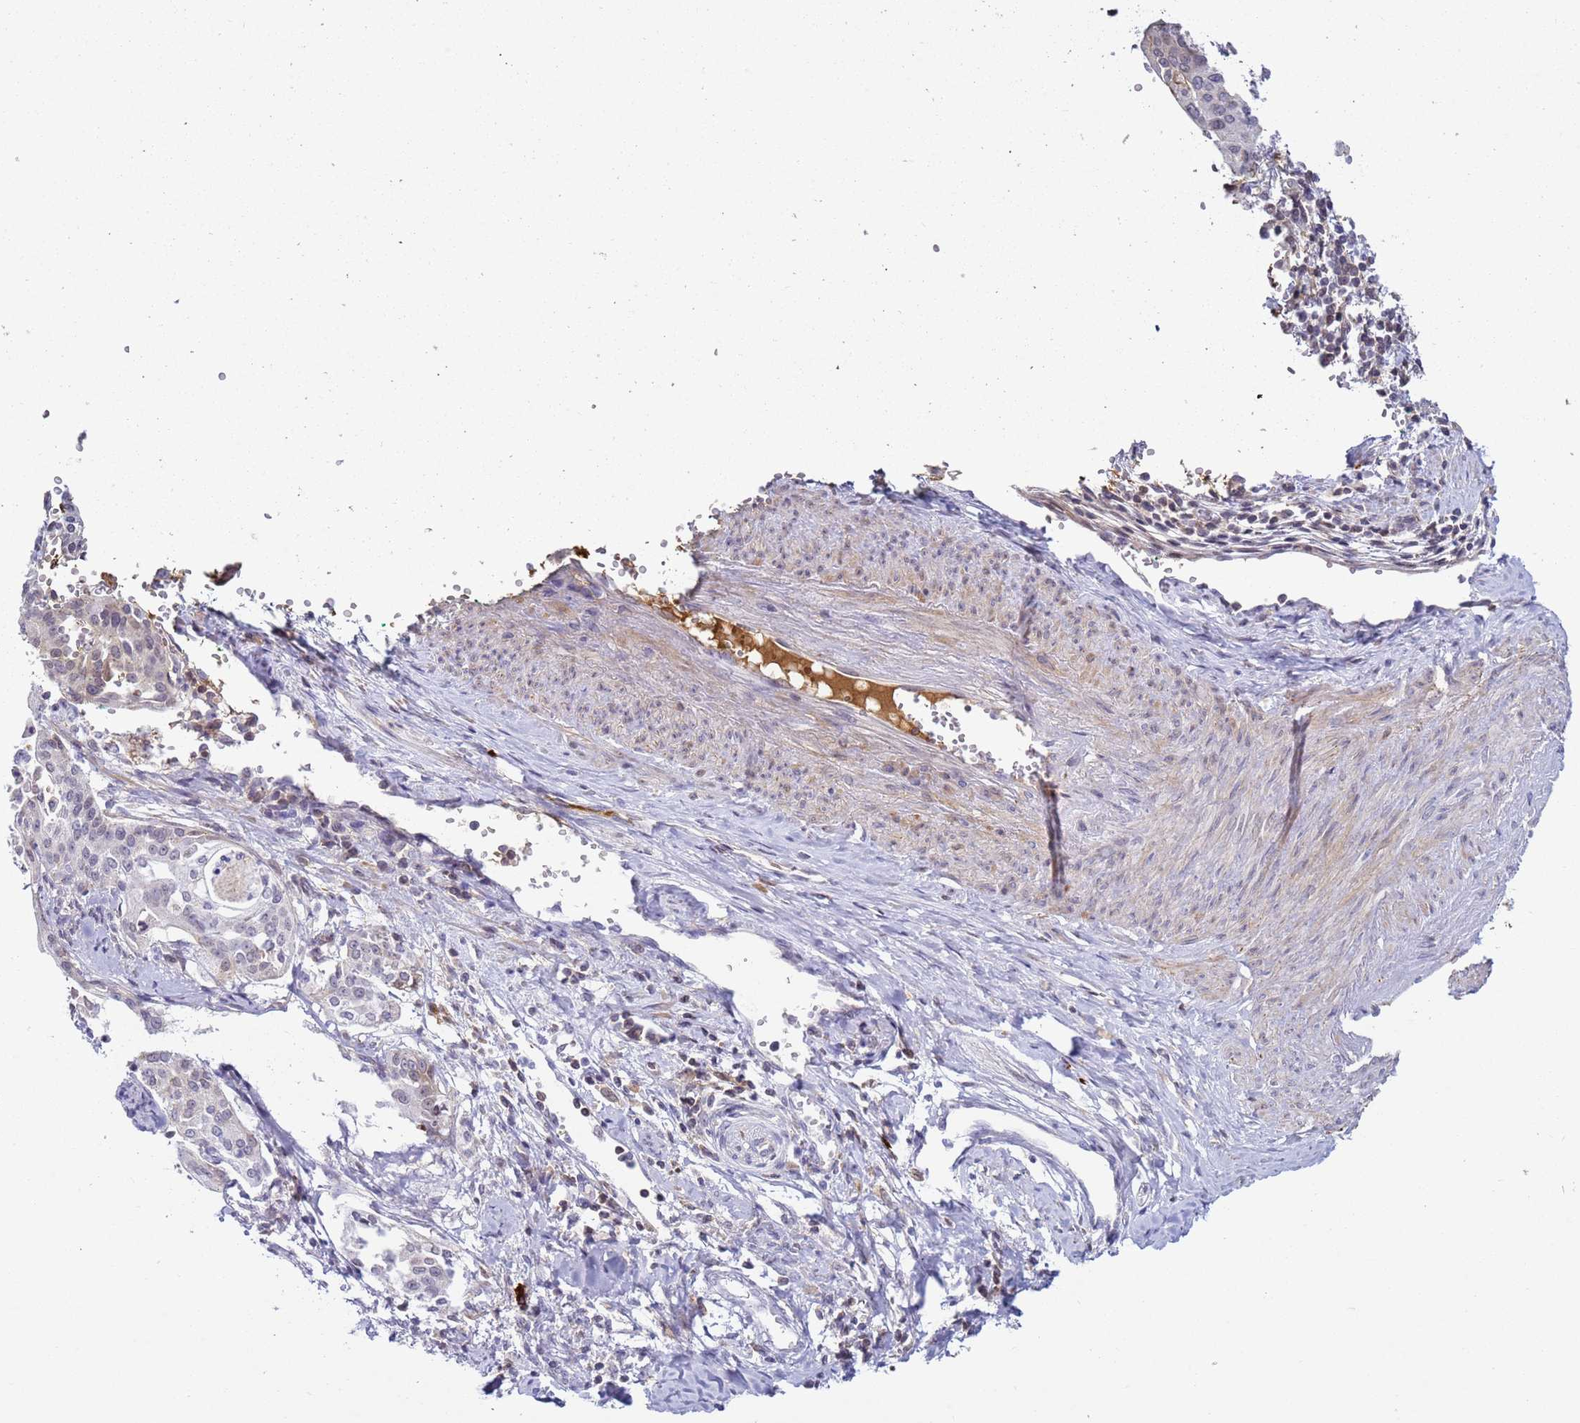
{"staining": {"intensity": "negative", "quantity": "none", "location": "none"}, "tissue": "cervical cancer", "cell_type": "Tumor cells", "image_type": "cancer", "snomed": [{"axis": "morphology", "description": "Squamous cell carcinoma, NOS"}, {"axis": "topography", "description": "Cervix"}], "caption": "The image shows no staining of tumor cells in cervical squamous cell carcinoma.", "gene": "NPAP1", "patient": {"sex": "female", "age": 44}}